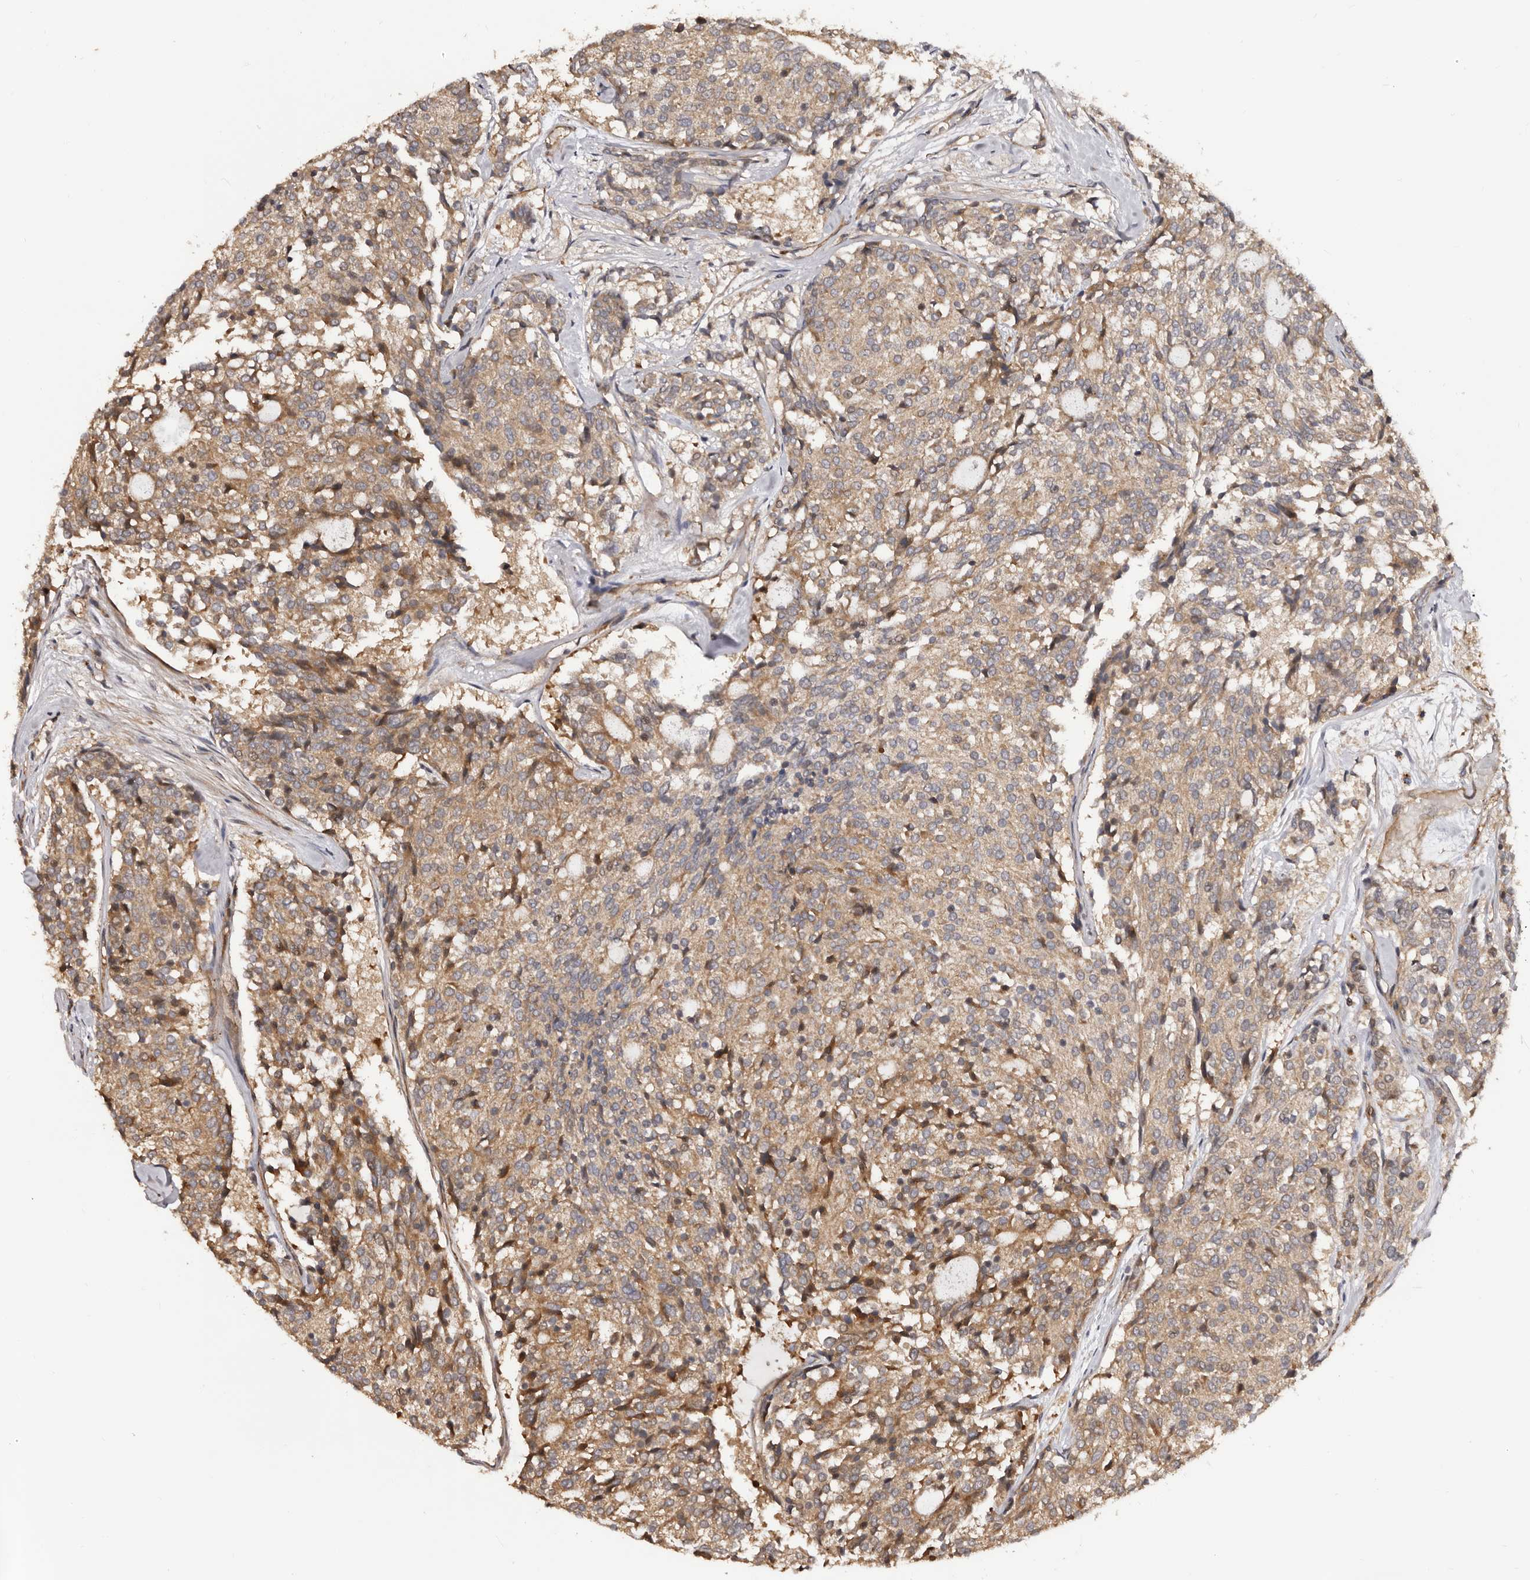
{"staining": {"intensity": "weak", "quantity": ">75%", "location": "cytoplasmic/membranous"}, "tissue": "carcinoid", "cell_type": "Tumor cells", "image_type": "cancer", "snomed": [{"axis": "morphology", "description": "Carcinoid, malignant, NOS"}, {"axis": "topography", "description": "Pancreas"}], "caption": "The photomicrograph displays immunohistochemical staining of malignant carcinoid. There is weak cytoplasmic/membranous positivity is seen in about >75% of tumor cells.", "gene": "GTPBP1", "patient": {"sex": "female", "age": 54}}